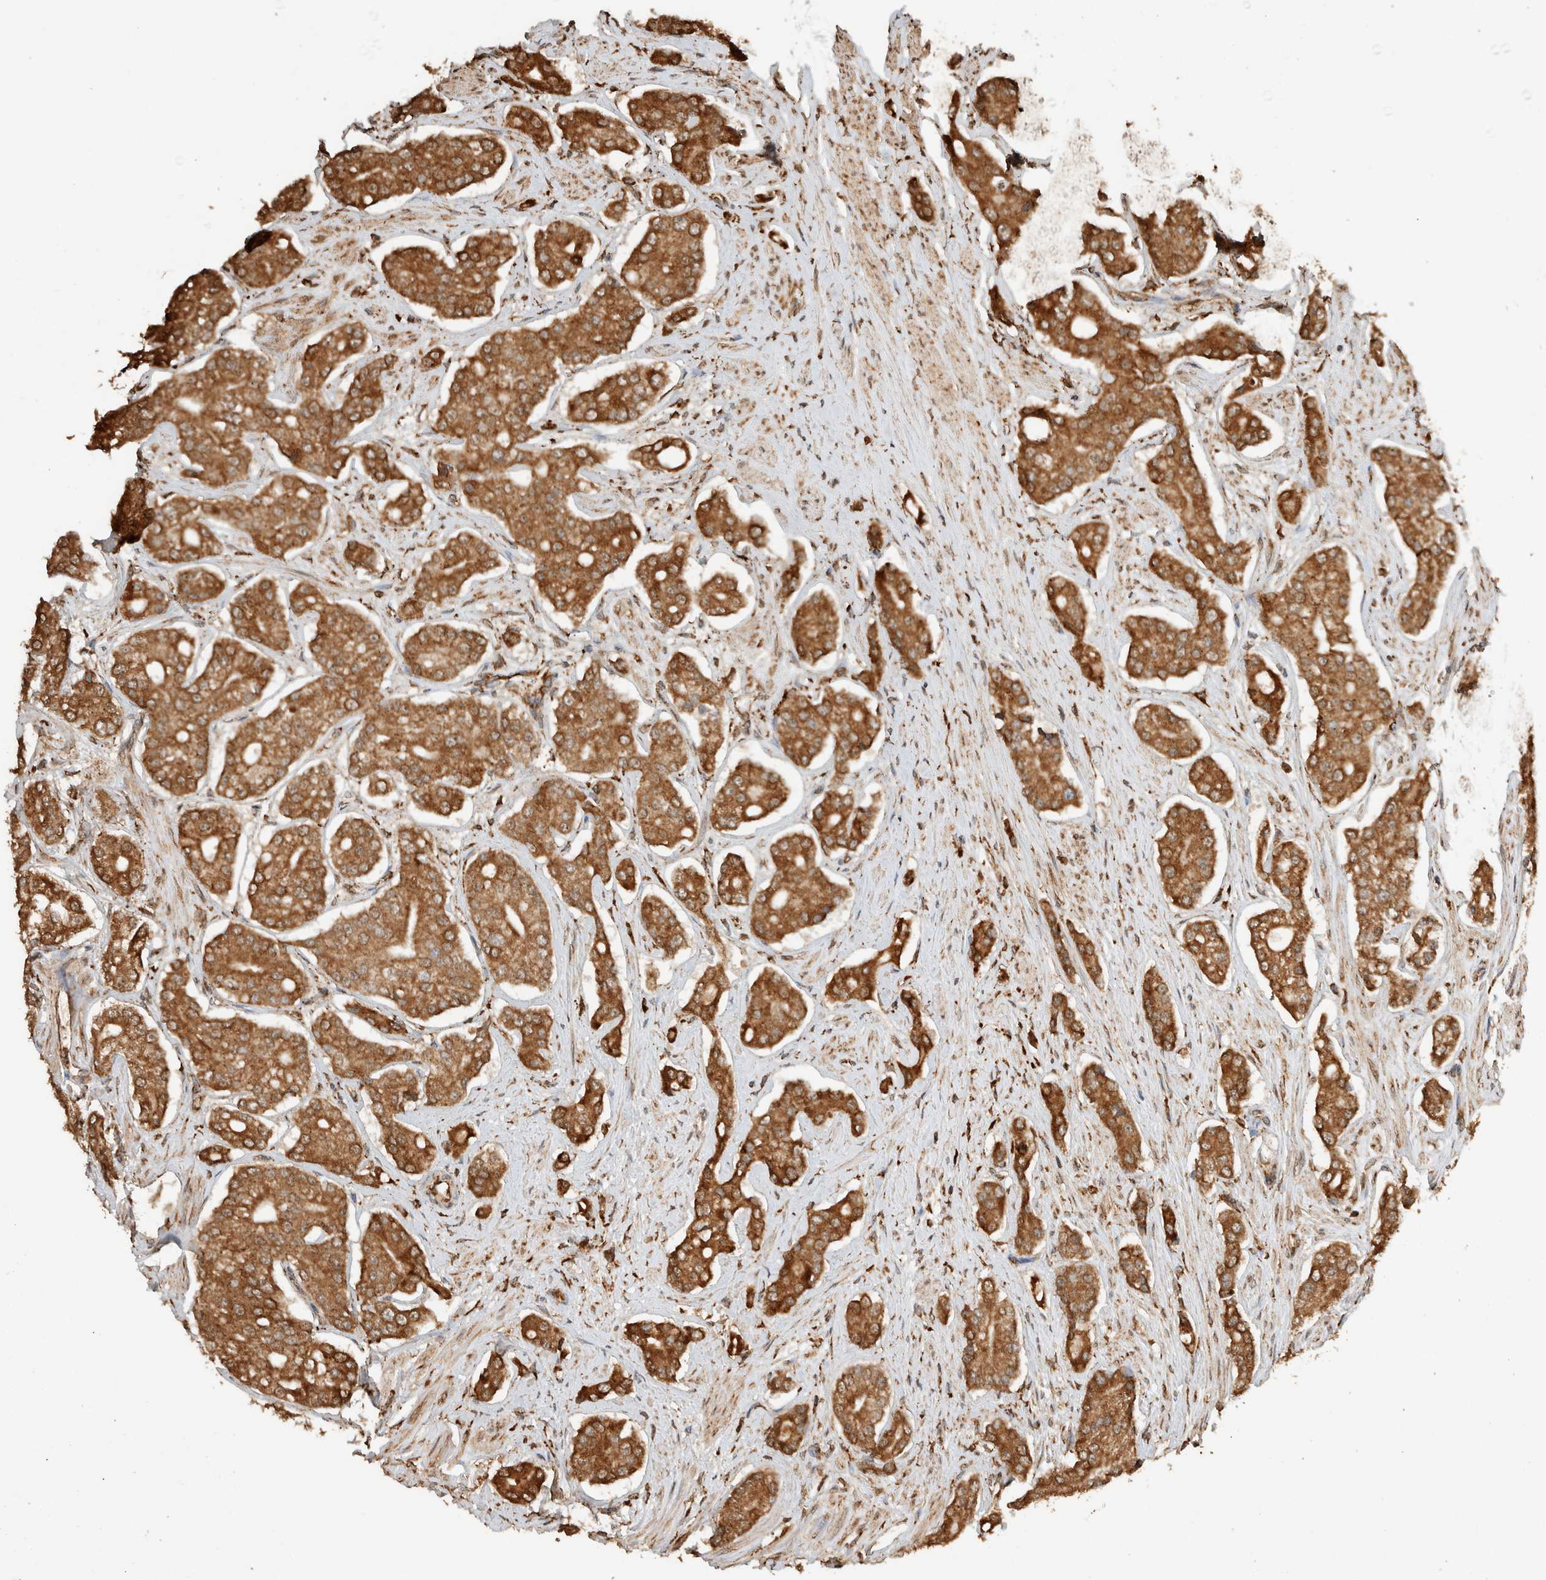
{"staining": {"intensity": "moderate", "quantity": ">75%", "location": "cytoplasmic/membranous"}, "tissue": "prostate cancer", "cell_type": "Tumor cells", "image_type": "cancer", "snomed": [{"axis": "morphology", "description": "Adenocarcinoma, High grade"}, {"axis": "topography", "description": "Prostate"}], "caption": "Human prostate cancer stained for a protein (brown) exhibits moderate cytoplasmic/membranous positive positivity in about >75% of tumor cells.", "gene": "ERAP1", "patient": {"sex": "male", "age": 71}}